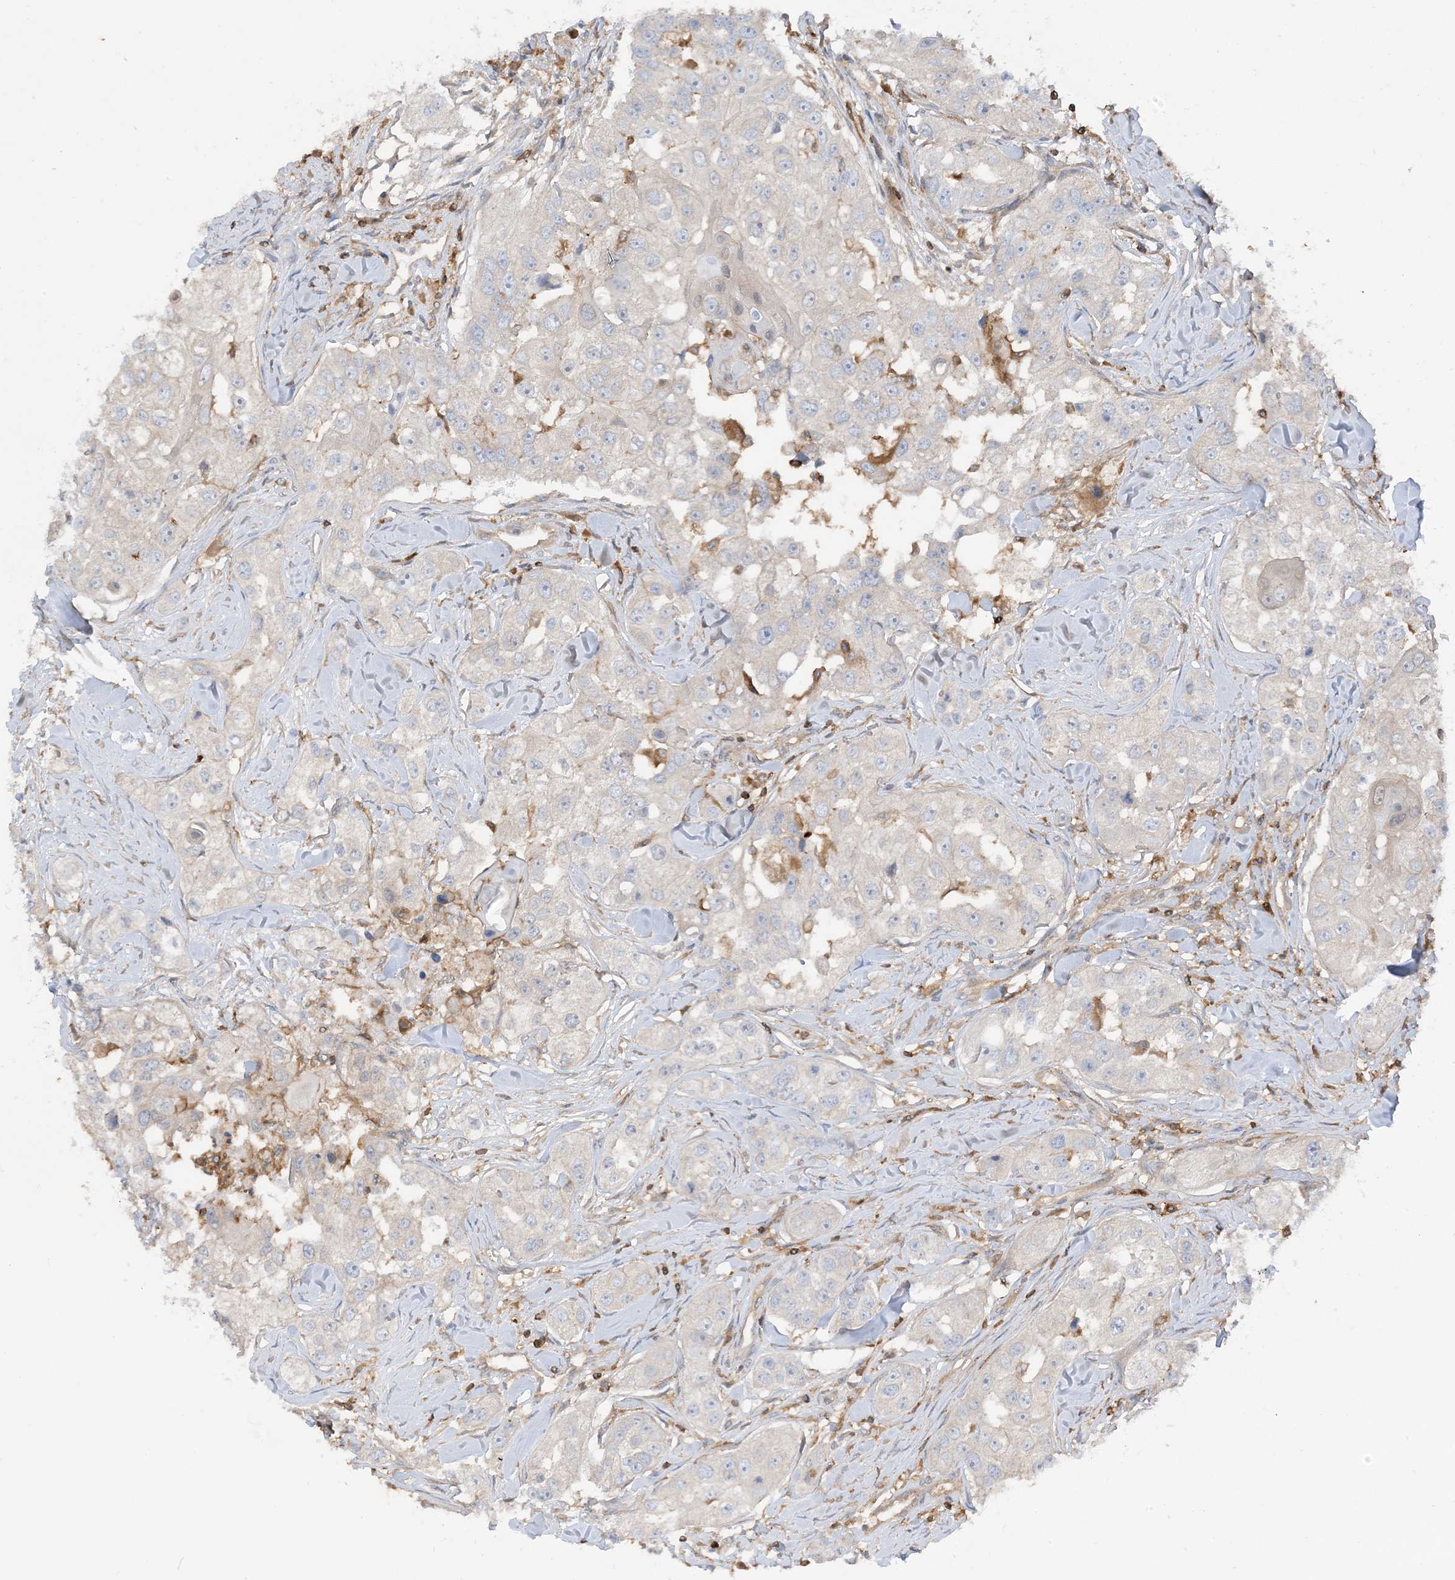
{"staining": {"intensity": "negative", "quantity": "none", "location": "none"}, "tissue": "head and neck cancer", "cell_type": "Tumor cells", "image_type": "cancer", "snomed": [{"axis": "morphology", "description": "Normal tissue, NOS"}, {"axis": "morphology", "description": "Squamous cell carcinoma, NOS"}, {"axis": "topography", "description": "Skeletal muscle"}, {"axis": "topography", "description": "Head-Neck"}], "caption": "This is an immunohistochemistry (IHC) photomicrograph of human head and neck cancer (squamous cell carcinoma). There is no positivity in tumor cells.", "gene": "CAPZB", "patient": {"sex": "male", "age": 51}}